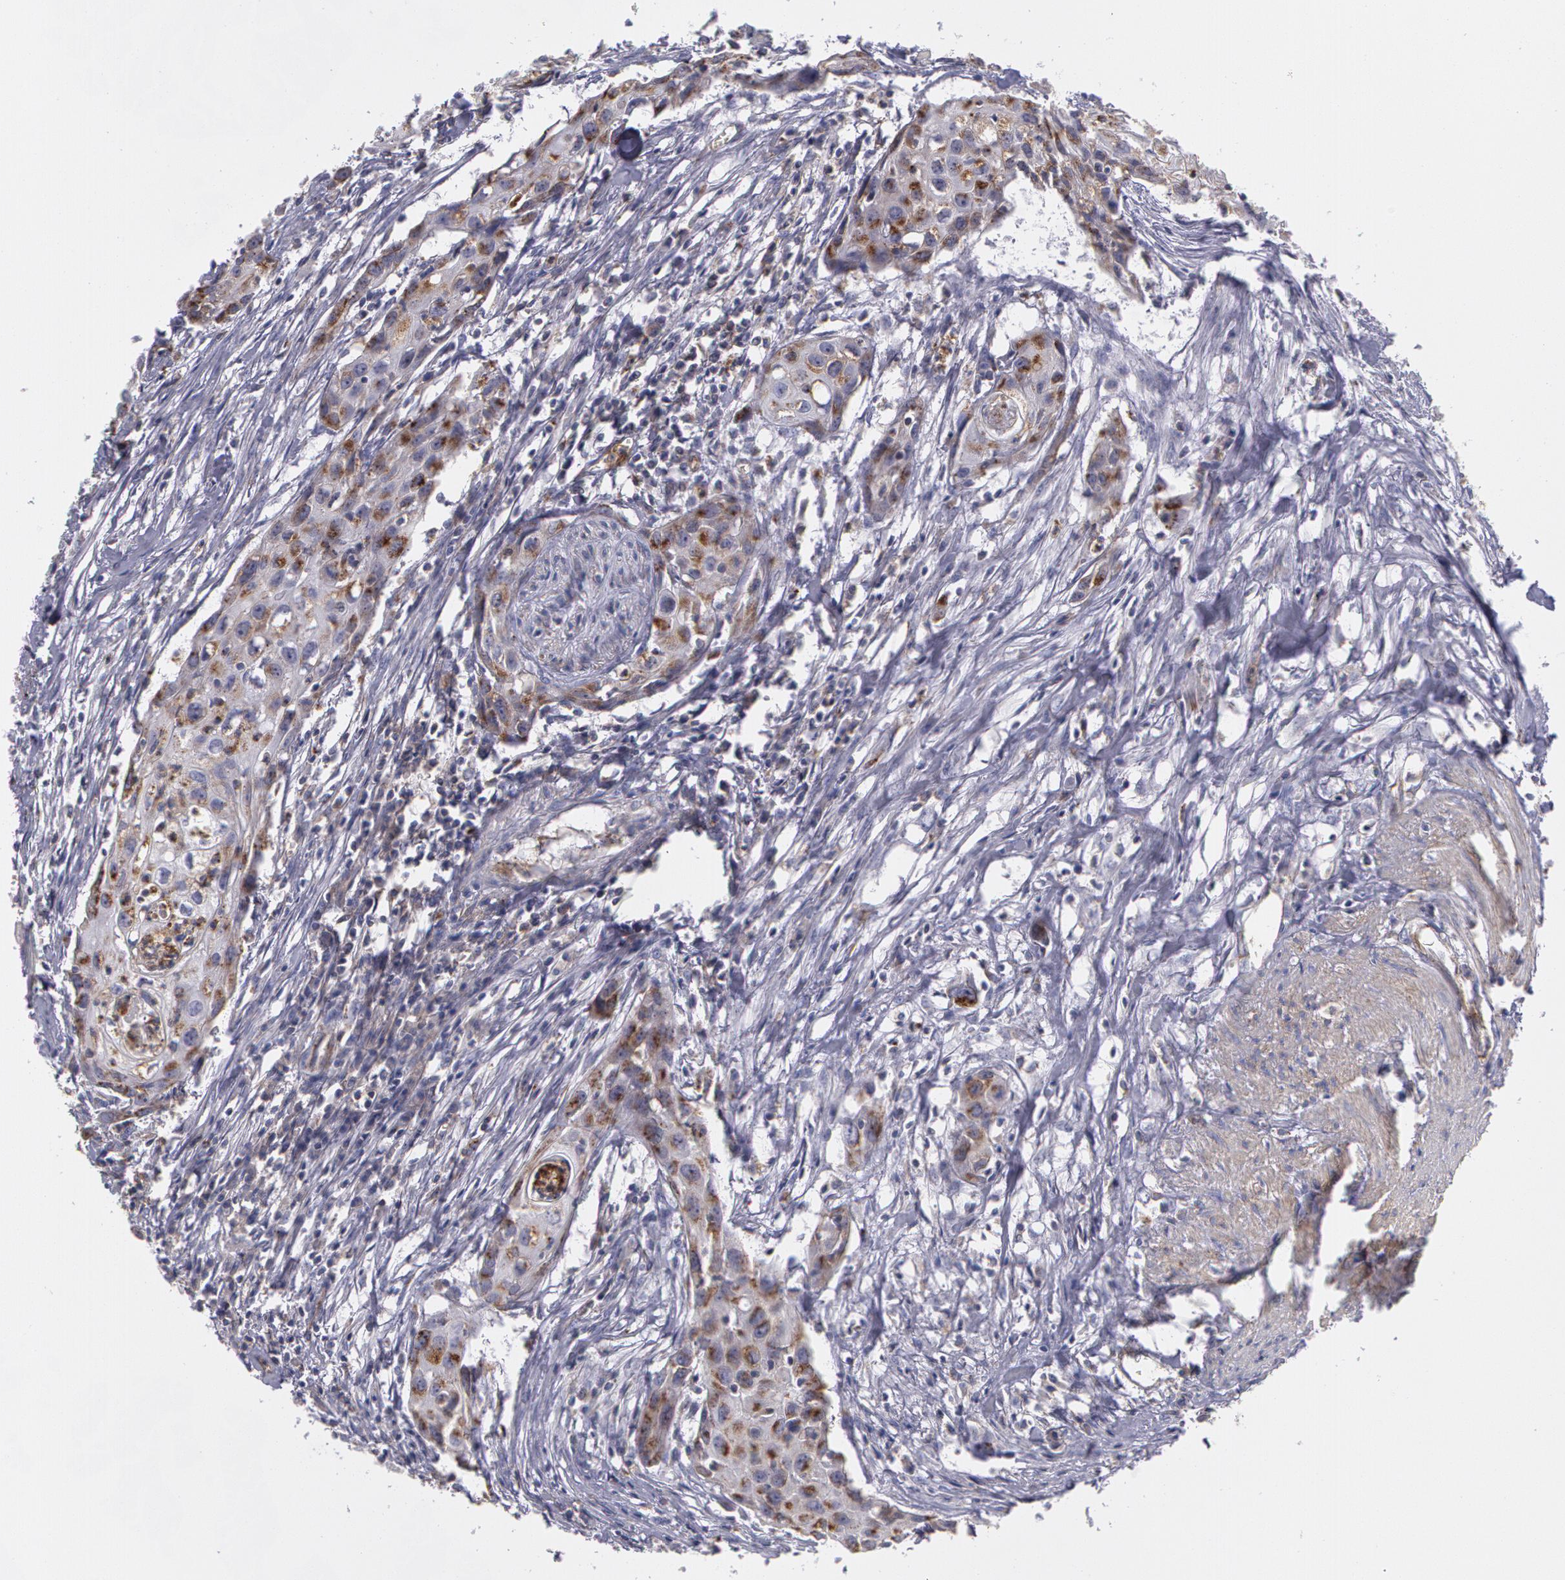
{"staining": {"intensity": "weak", "quantity": ">75%", "location": "cytoplasmic/membranous"}, "tissue": "urothelial cancer", "cell_type": "Tumor cells", "image_type": "cancer", "snomed": [{"axis": "morphology", "description": "Urothelial carcinoma, High grade"}, {"axis": "topography", "description": "Urinary bladder"}], "caption": "Urothelial carcinoma (high-grade) stained with a protein marker displays weak staining in tumor cells.", "gene": "FLOT2", "patient": {"sex": "male", "age": 54}}